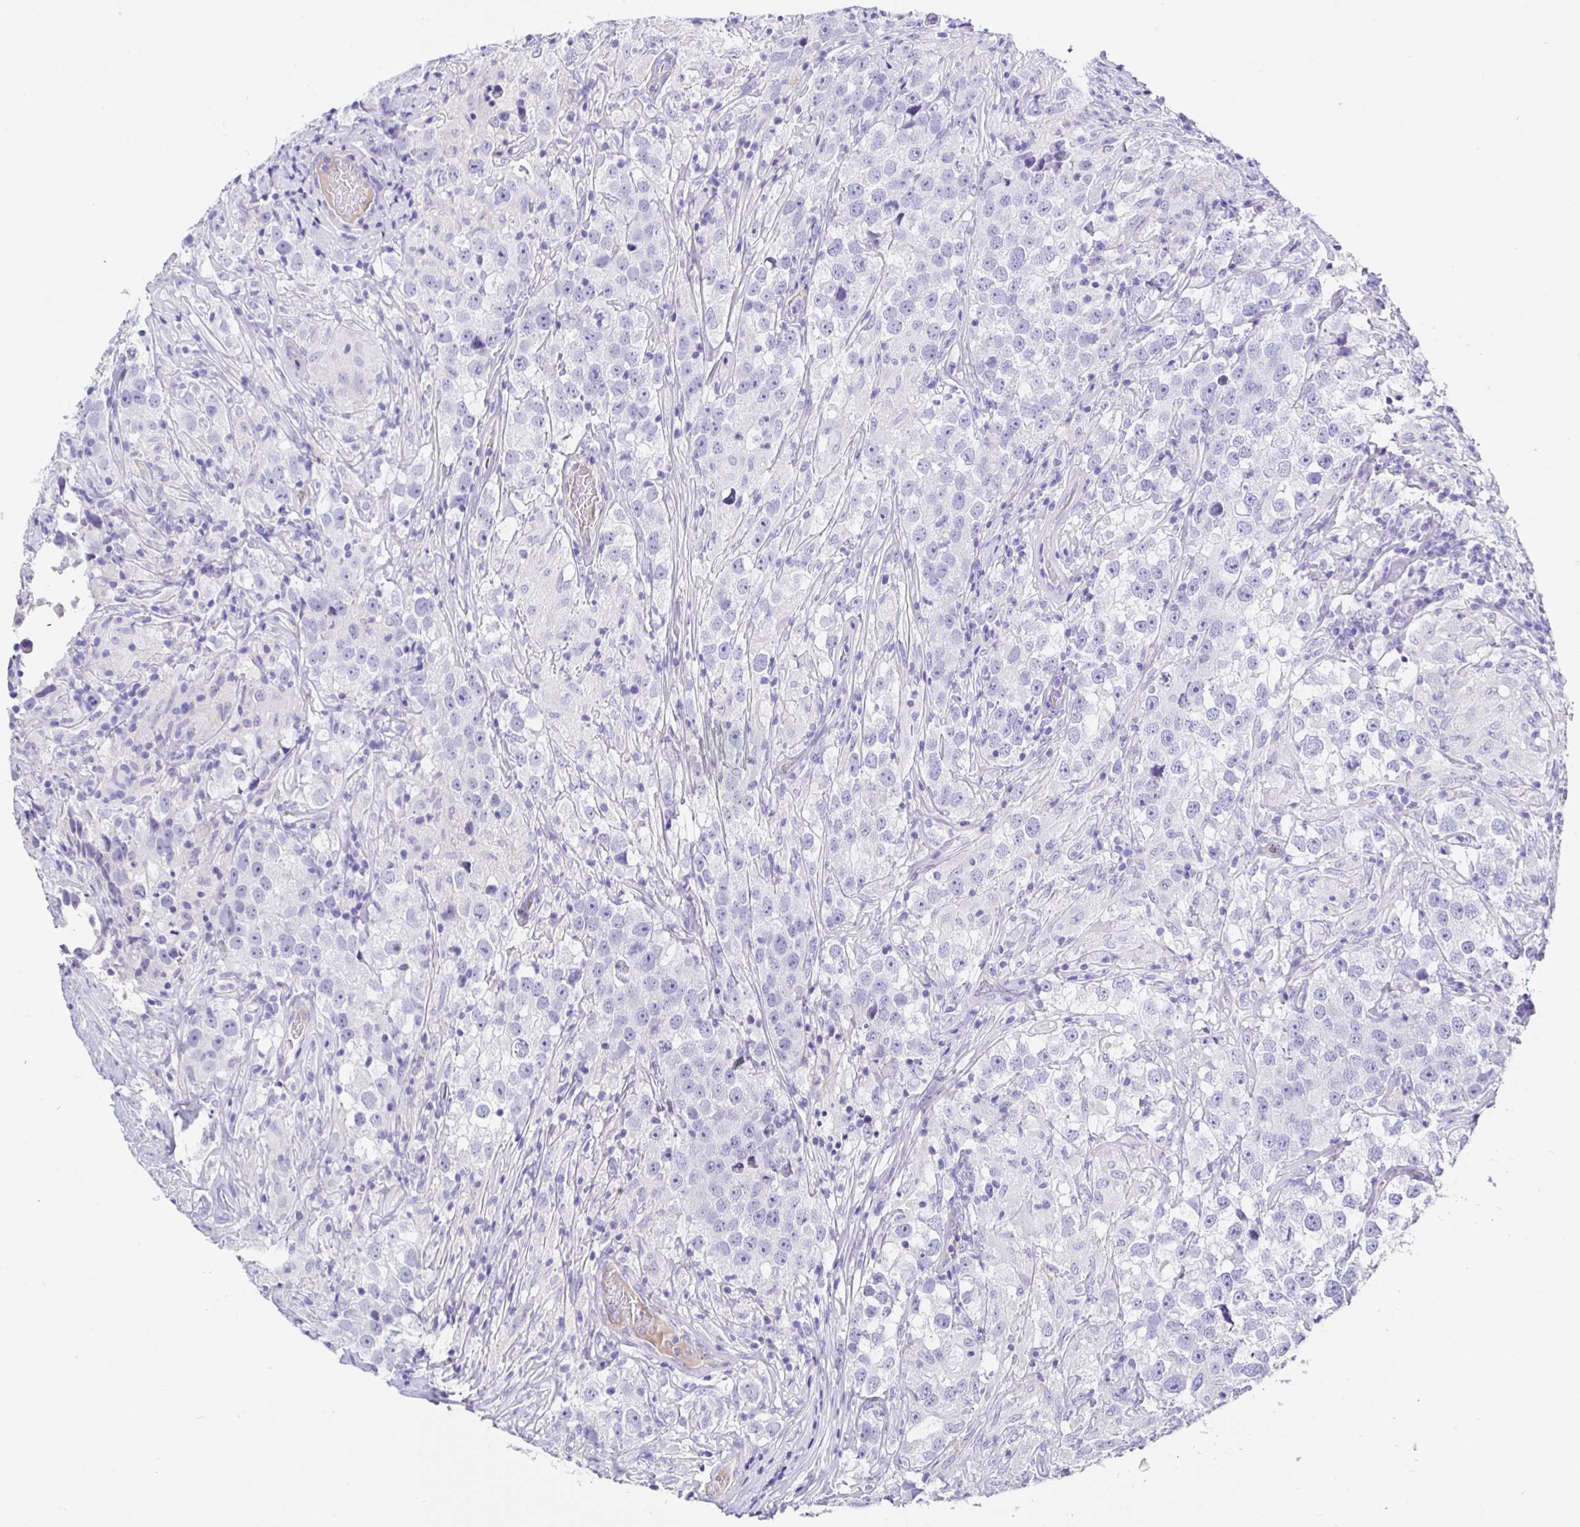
{"staining": {"intensity": "negative", "quantity": "none", "location": "none"}, "tissue": "testis cancer", "cell_type": "Tumor cells", "image_type": "cancer", "snomed": [{"axis": "morphology", "description": "Seminoma, NOS"}, {"axis": "topography", "description": "Testis"}], "caption": "DAB immunohistochemical staining of human testis cancer (seminoma) displays no significant positivity in tumor cells.", "gene": "MAOA", "patient": {"sex": "male", "age": 46}}